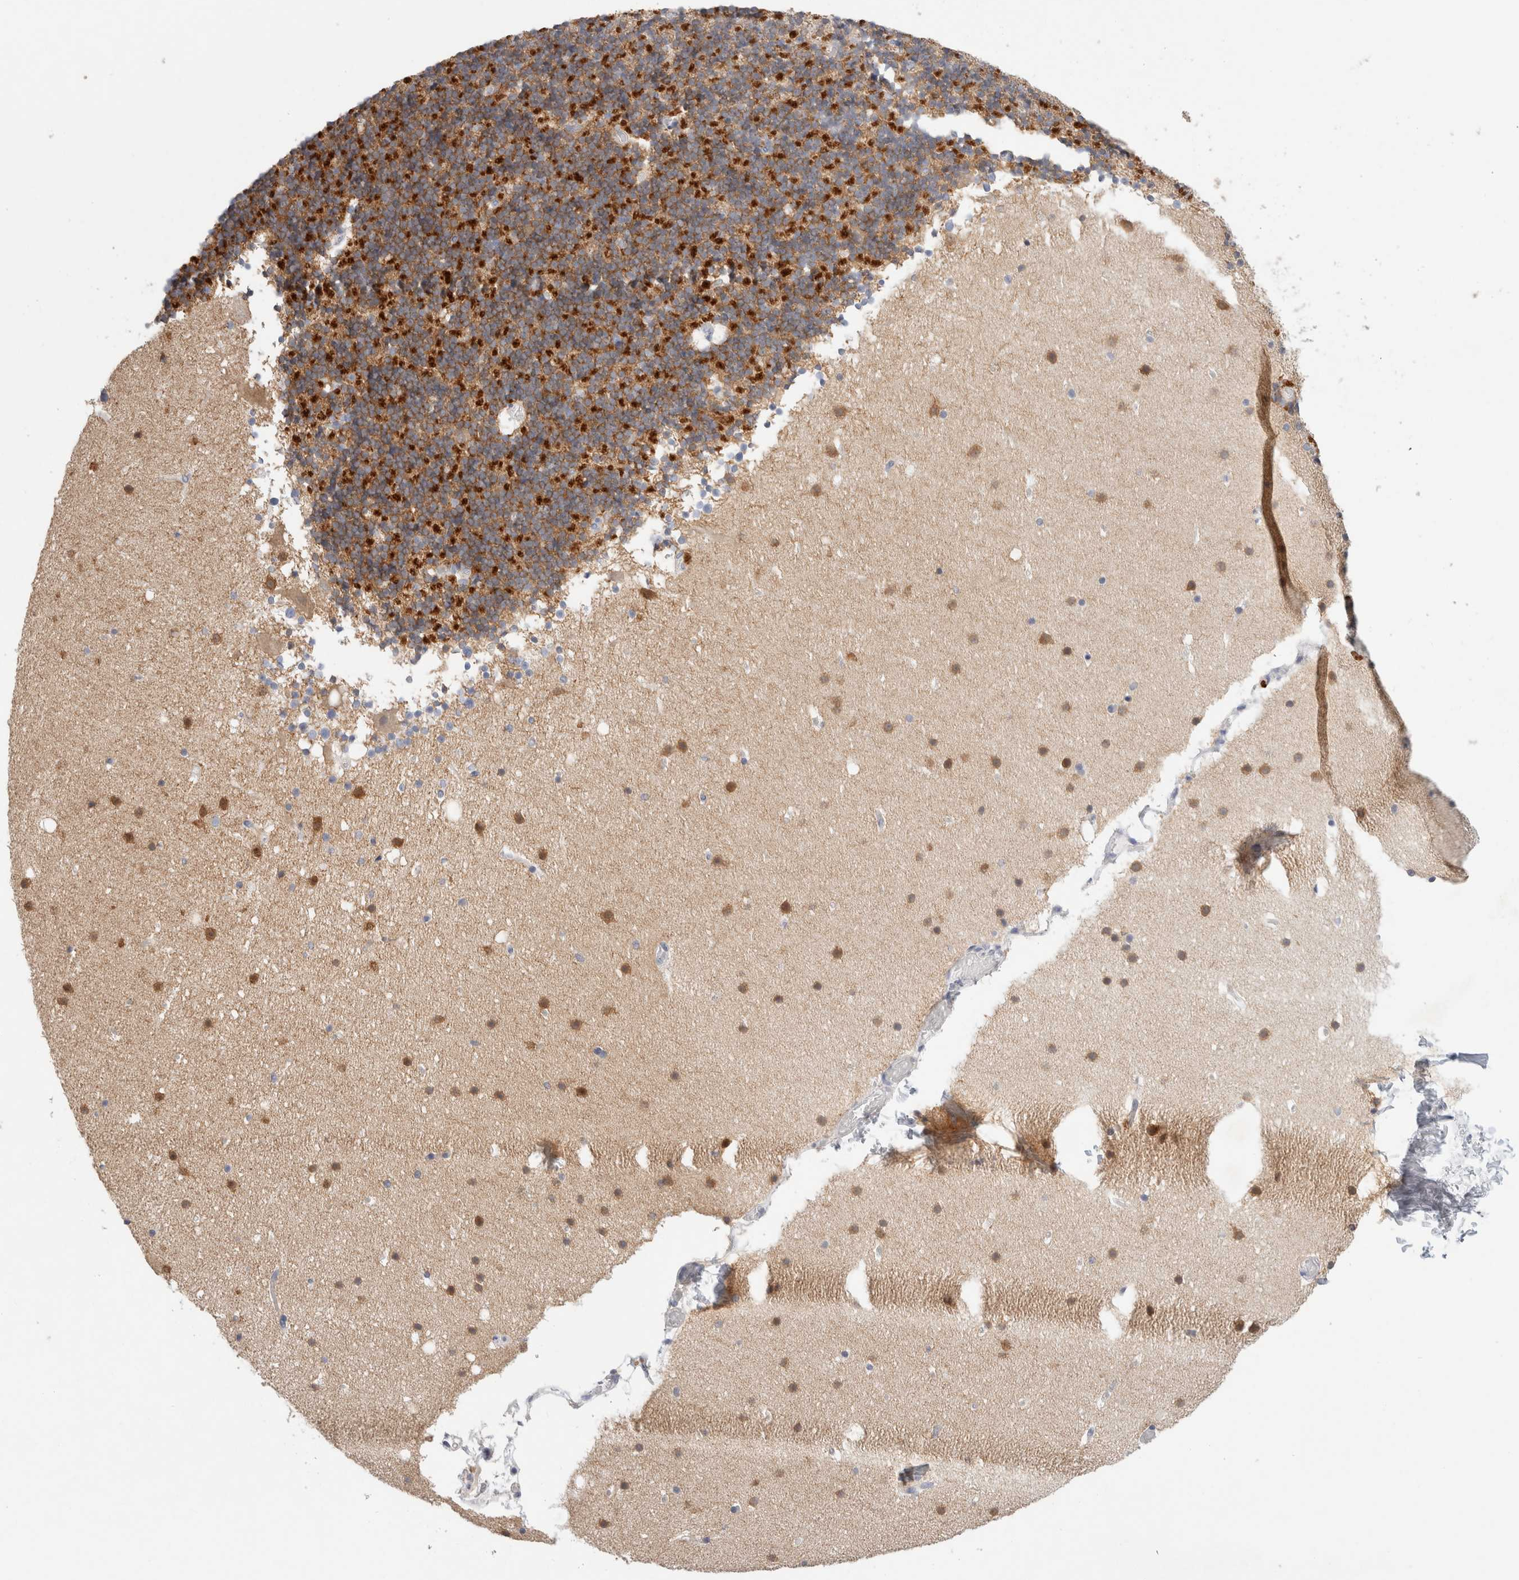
{"staining": {"intensity": "strong", "quantity": "<25%", "location": "cytoplasmic/membranous"}, "tissue": "cerebellum", "cell_type": "Cells in granular layer", "image_type": "normal", "snomed": [{"axis": "morphology", "description": "Normal tissue, NOS"}, {"axis": "topography", "description": "Cerebellum"}], "caption": "Cells in granular layer exhibit medium levels of strong cytoplasmic/membranous expression in about <25% of cells in normal cerebellum.", "gene": "MPP2", "patient": {"sex": "male", "age": 57}}